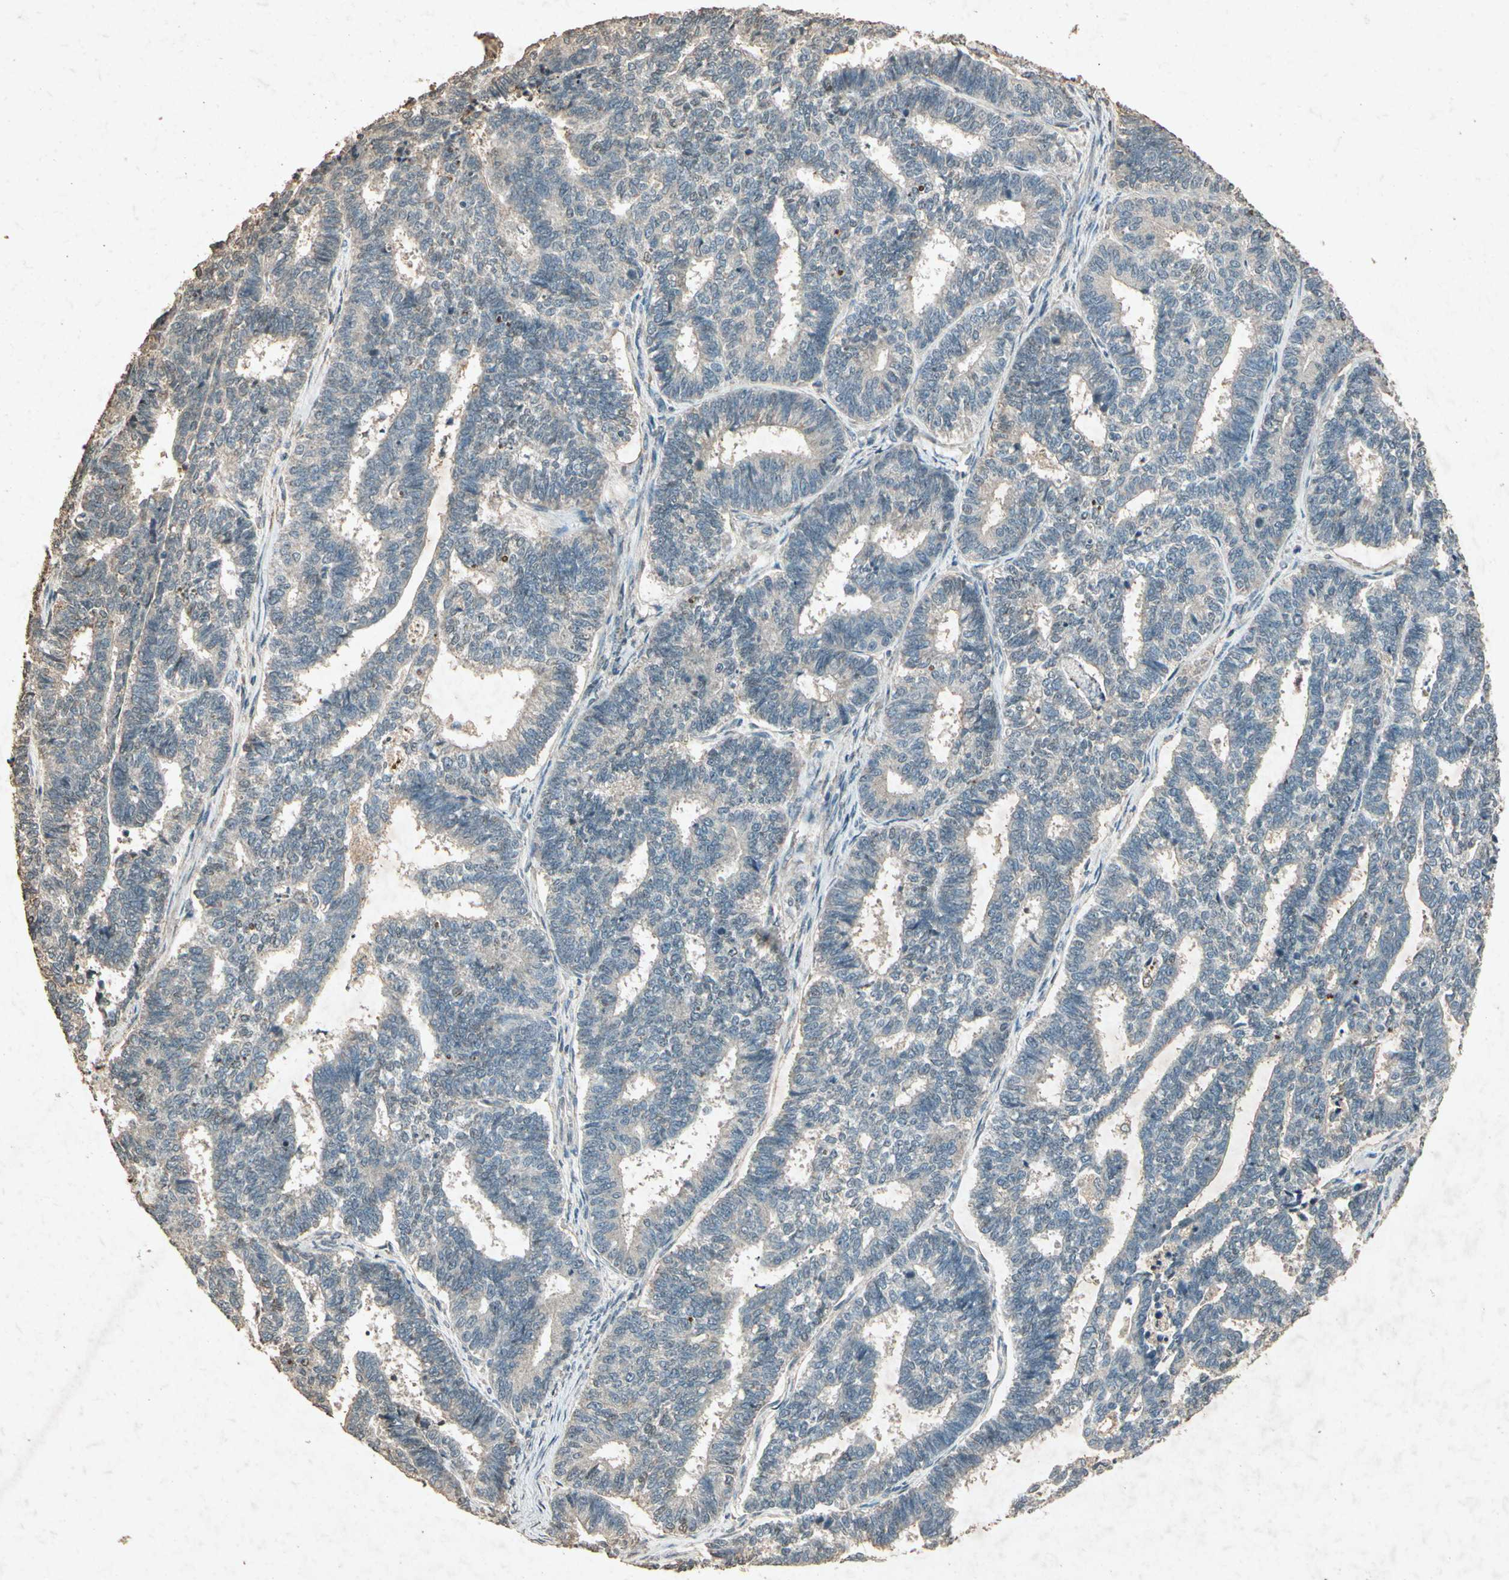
{"staining": {"intensity": "negative", "quantity": "none", "location": "none"}, "tissue": "endometrial cancer", "cell_type": "Tumor cells", "image_type": "cancer", "snomed": [{"axis": "morphology", "description": "Adenocarcinoma, NOS"}, {"axis": "topography", "description": "Endometrium"}], "caption": "Protein analysis of endometrial adenocarcinoma shows no significant expression in tumor cells.", "gene": "GC", "patient": {"sex": "female", "age": 70}}